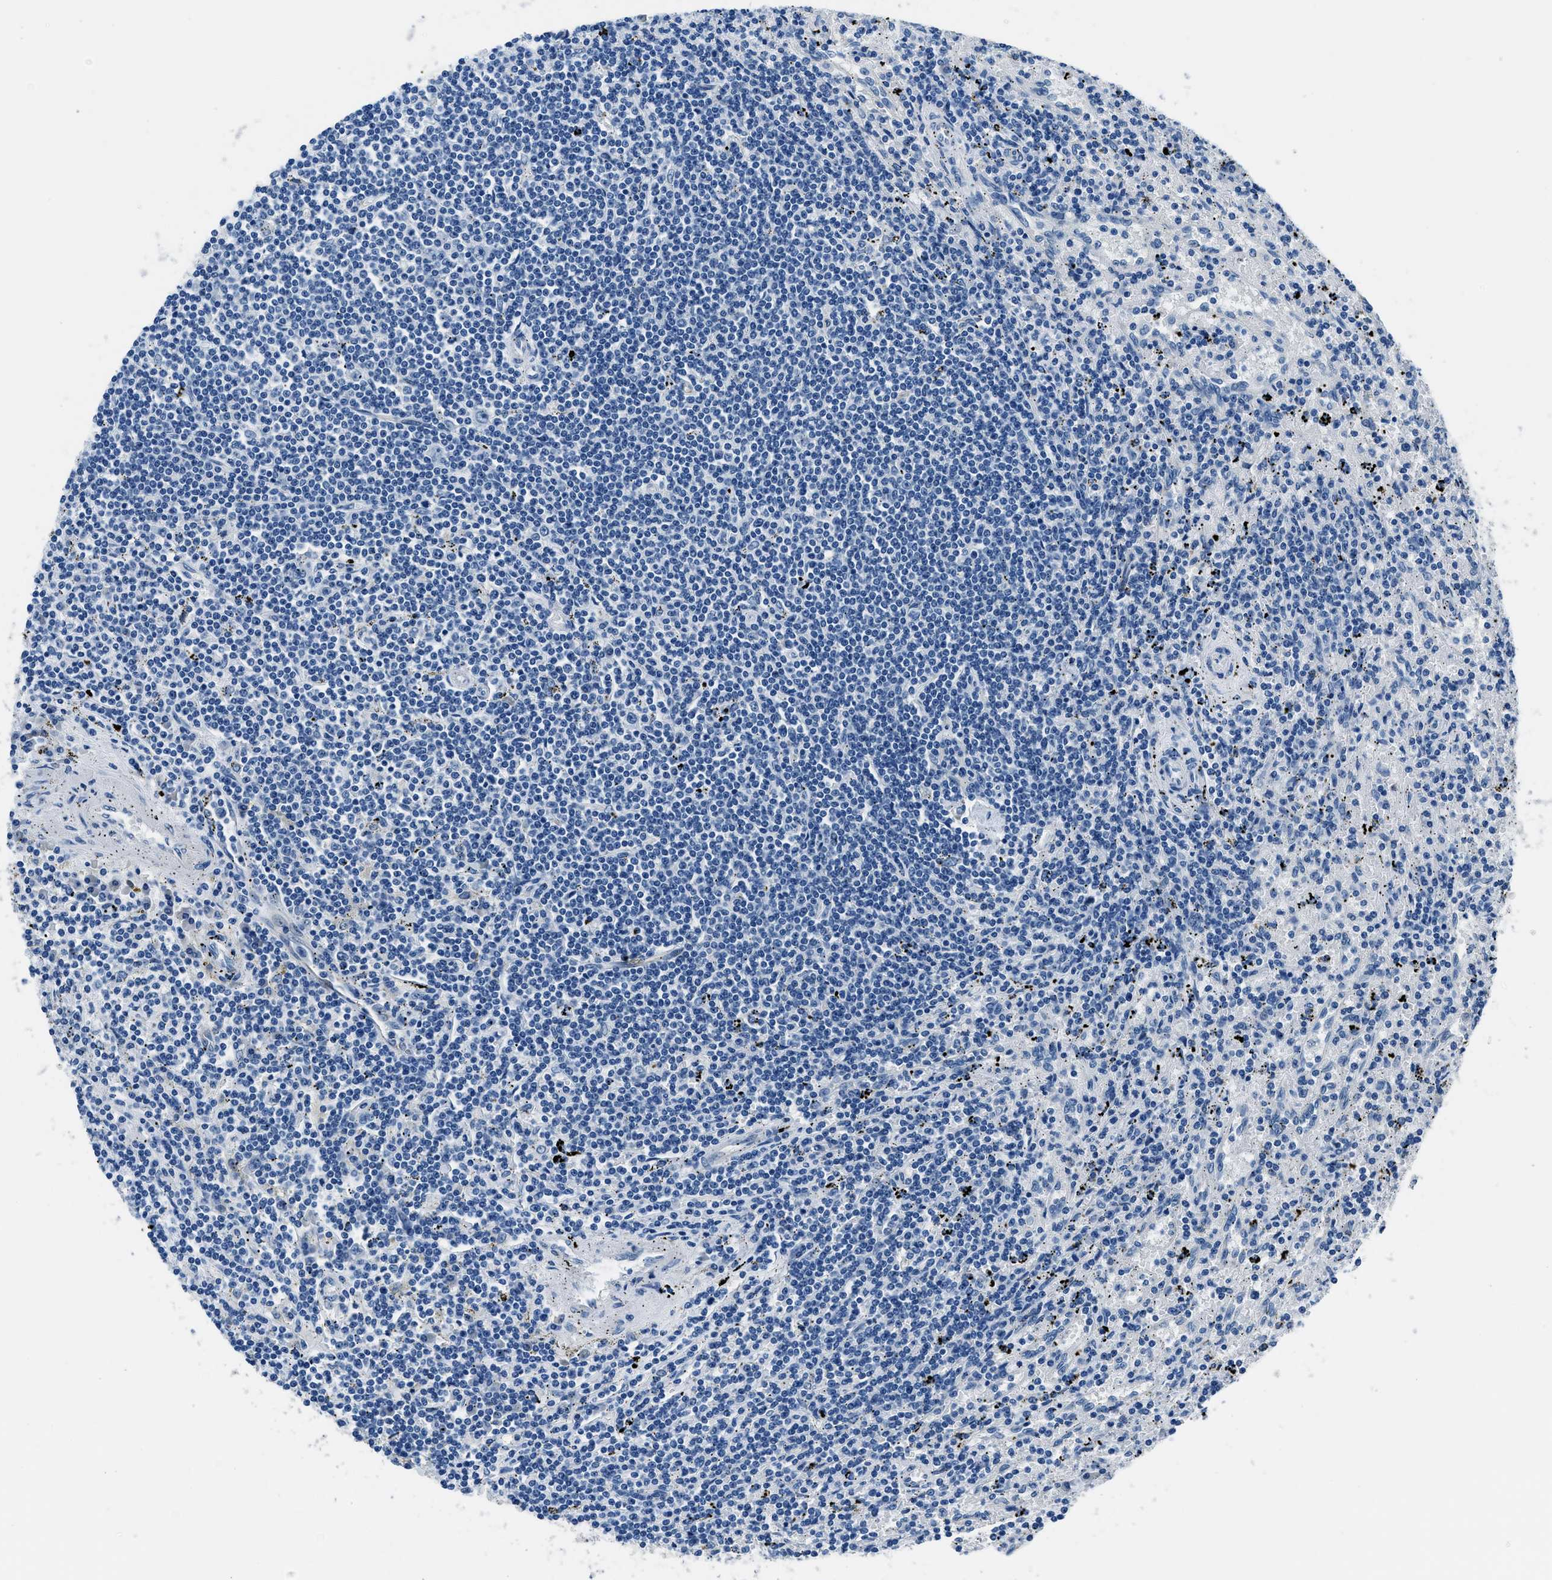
{"staining": {"intensity": "negative", "quantity": "none", "location": "none"}, "tissue": "lymphoma", "cell_type": "Tumor cells", "image_type": "cancer", "snomed": [{"axis": "morphology", "description": "Malignant lymphoma, non-Hodgkin's type, Low grade"}, {"axis": "topography", "description": "Spleen"}], "caption": "IHC image of neoplastic tissue: human lymphoma stained with DAB (3,3'-diaminobenzidine) reveals no significant protein positivity in tumor cells.", "gene": "GJA3", "patient": {"sex": "male", "age": 76}}